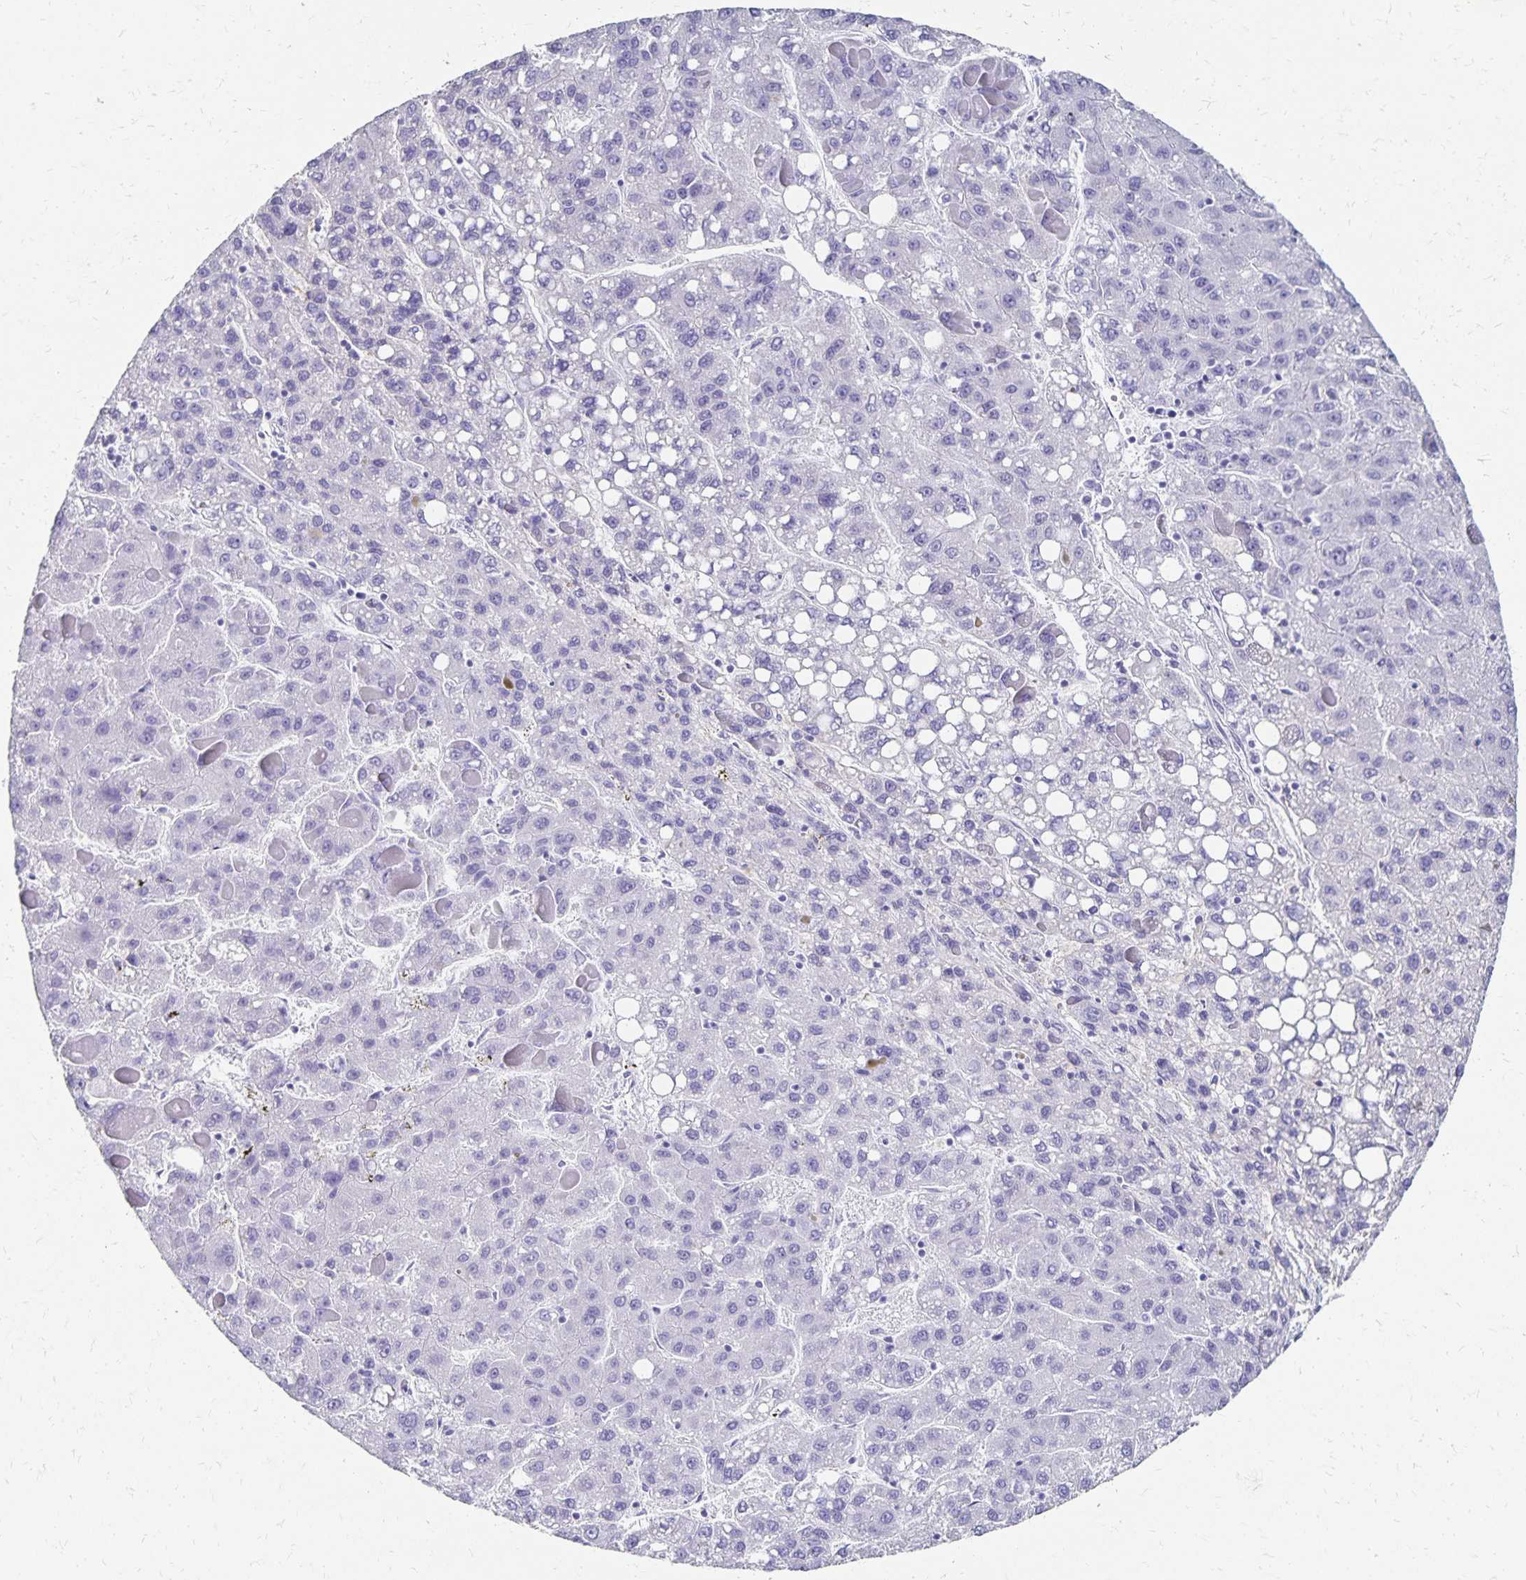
{"staining": {"intensity": "negative", "quantity": "none", "location": "none"}, "tissue": "liver cancer", "cell_type": "Tumor cells", "image_type": "cancer", "snomed": [{"axis": "morphology", "description": "Carcinoma, Hepatocellular, NOS"}, {"axis": "topography", "description": "Liver"}], "caption": "High magnification brightfield microscopy of liver hepatocellular carcinoma stained with DAB (3,3'-diaminobenzidine) (brown) and counterstained with hematoxylin (blue): tumor cells show no significant expression.", "gene": "DYNLT4", "patient": {"sex": "female", "age": 82}}